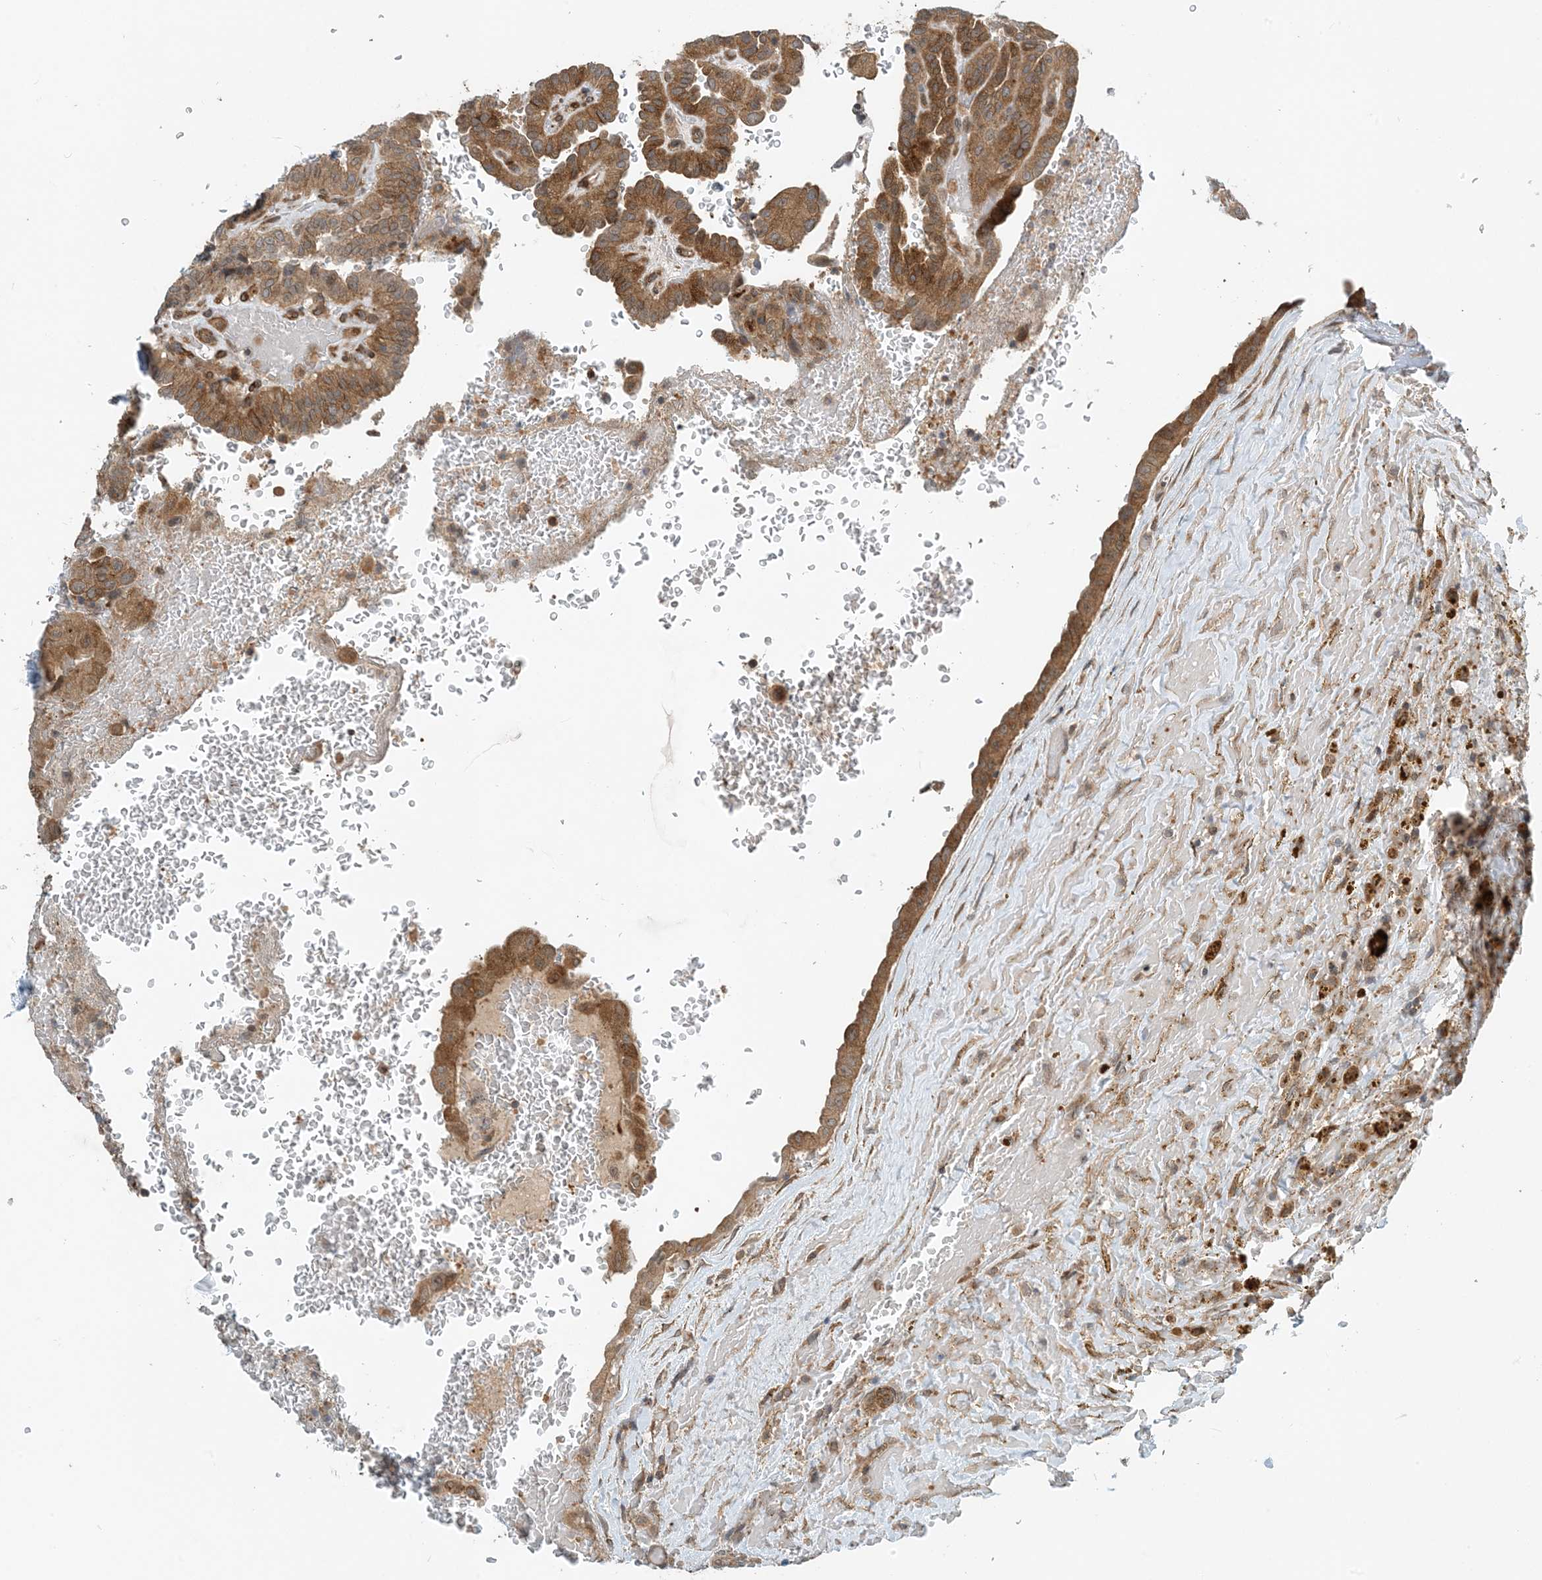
{"staining": {"intensity": "moderate", "quantity": ">75%", "location": "cytoplasmic/membranous"}, "tissue": "thyroid cancer", "cell_type": "Tumor cells", "image_type": "cancer", "snomed": [{"axis": "morphology", "description": "Papillary adenocarcinoma, NOS"}, {"axis": "topography", "description": "Thyroid gland"}], "caption": "Brown immunohistochemical staining in thyroid cancer (papillary adenocarcinoma) displays moderate cytoplasmic/membranous expression in about >75% of tumor cells.", "gene": "ZBTB3", "patient": {"sex": "male", "age": 77}}